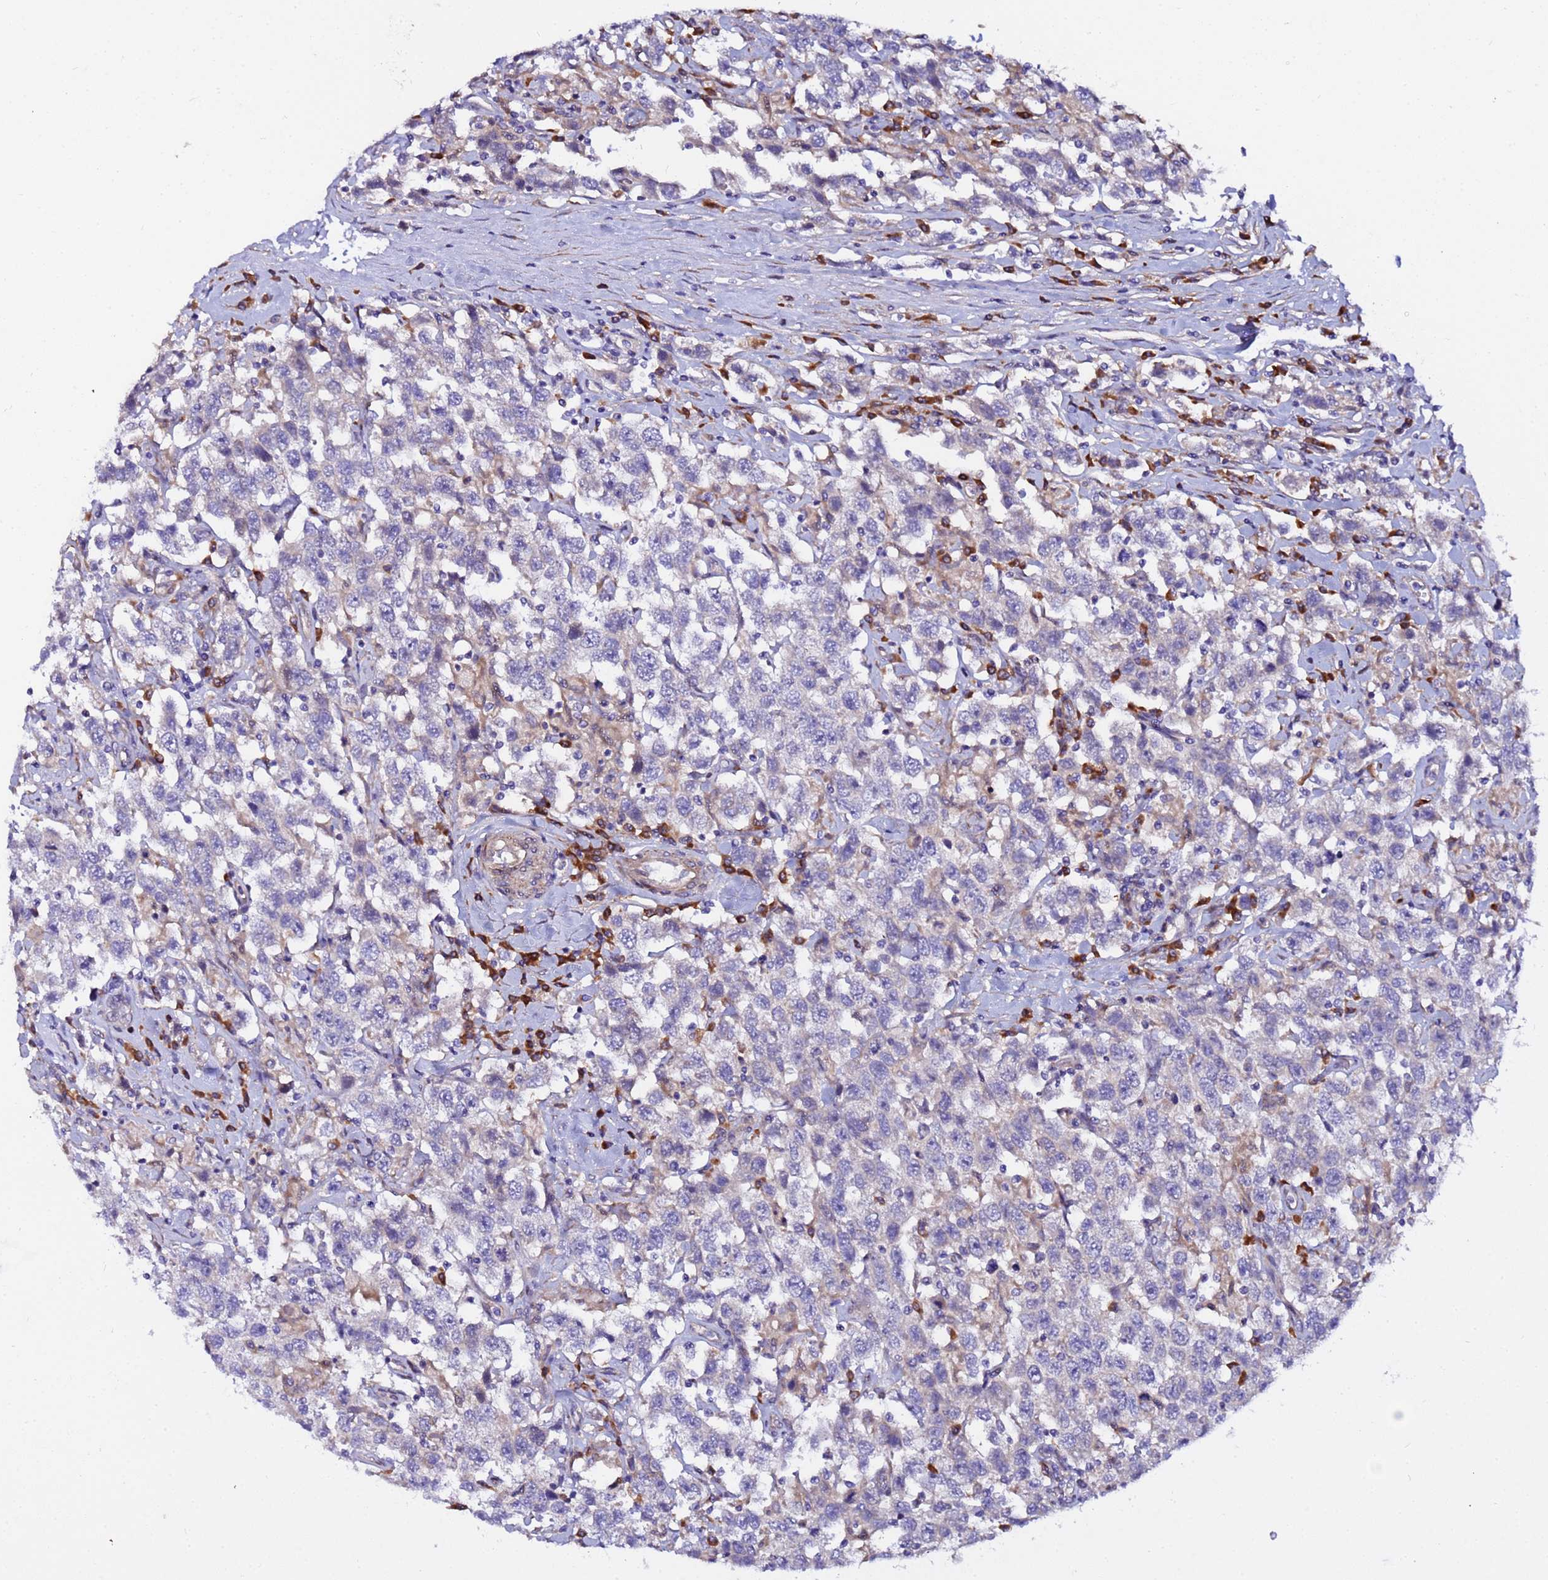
{"staining": {"intensity": "negative", "quantity": "none", "location": "none"}, "tissue": "testis cancer", "cell_type": "Tumor cells", "image_type": "cancer", "snomed": [{"axis": "morphology", "description": "Seminoma, NOS"}, {"axis": "topography", "description": "Testis"}], "caption": "This image is of testis cancer stained with immunohistochemistry (IHC) to label a protein in brown with the nuclei are counter-stained blue. There is no staining in tumor cells.", "gene": "JRKL", "patient": {"sex": "male", "age": 41}}